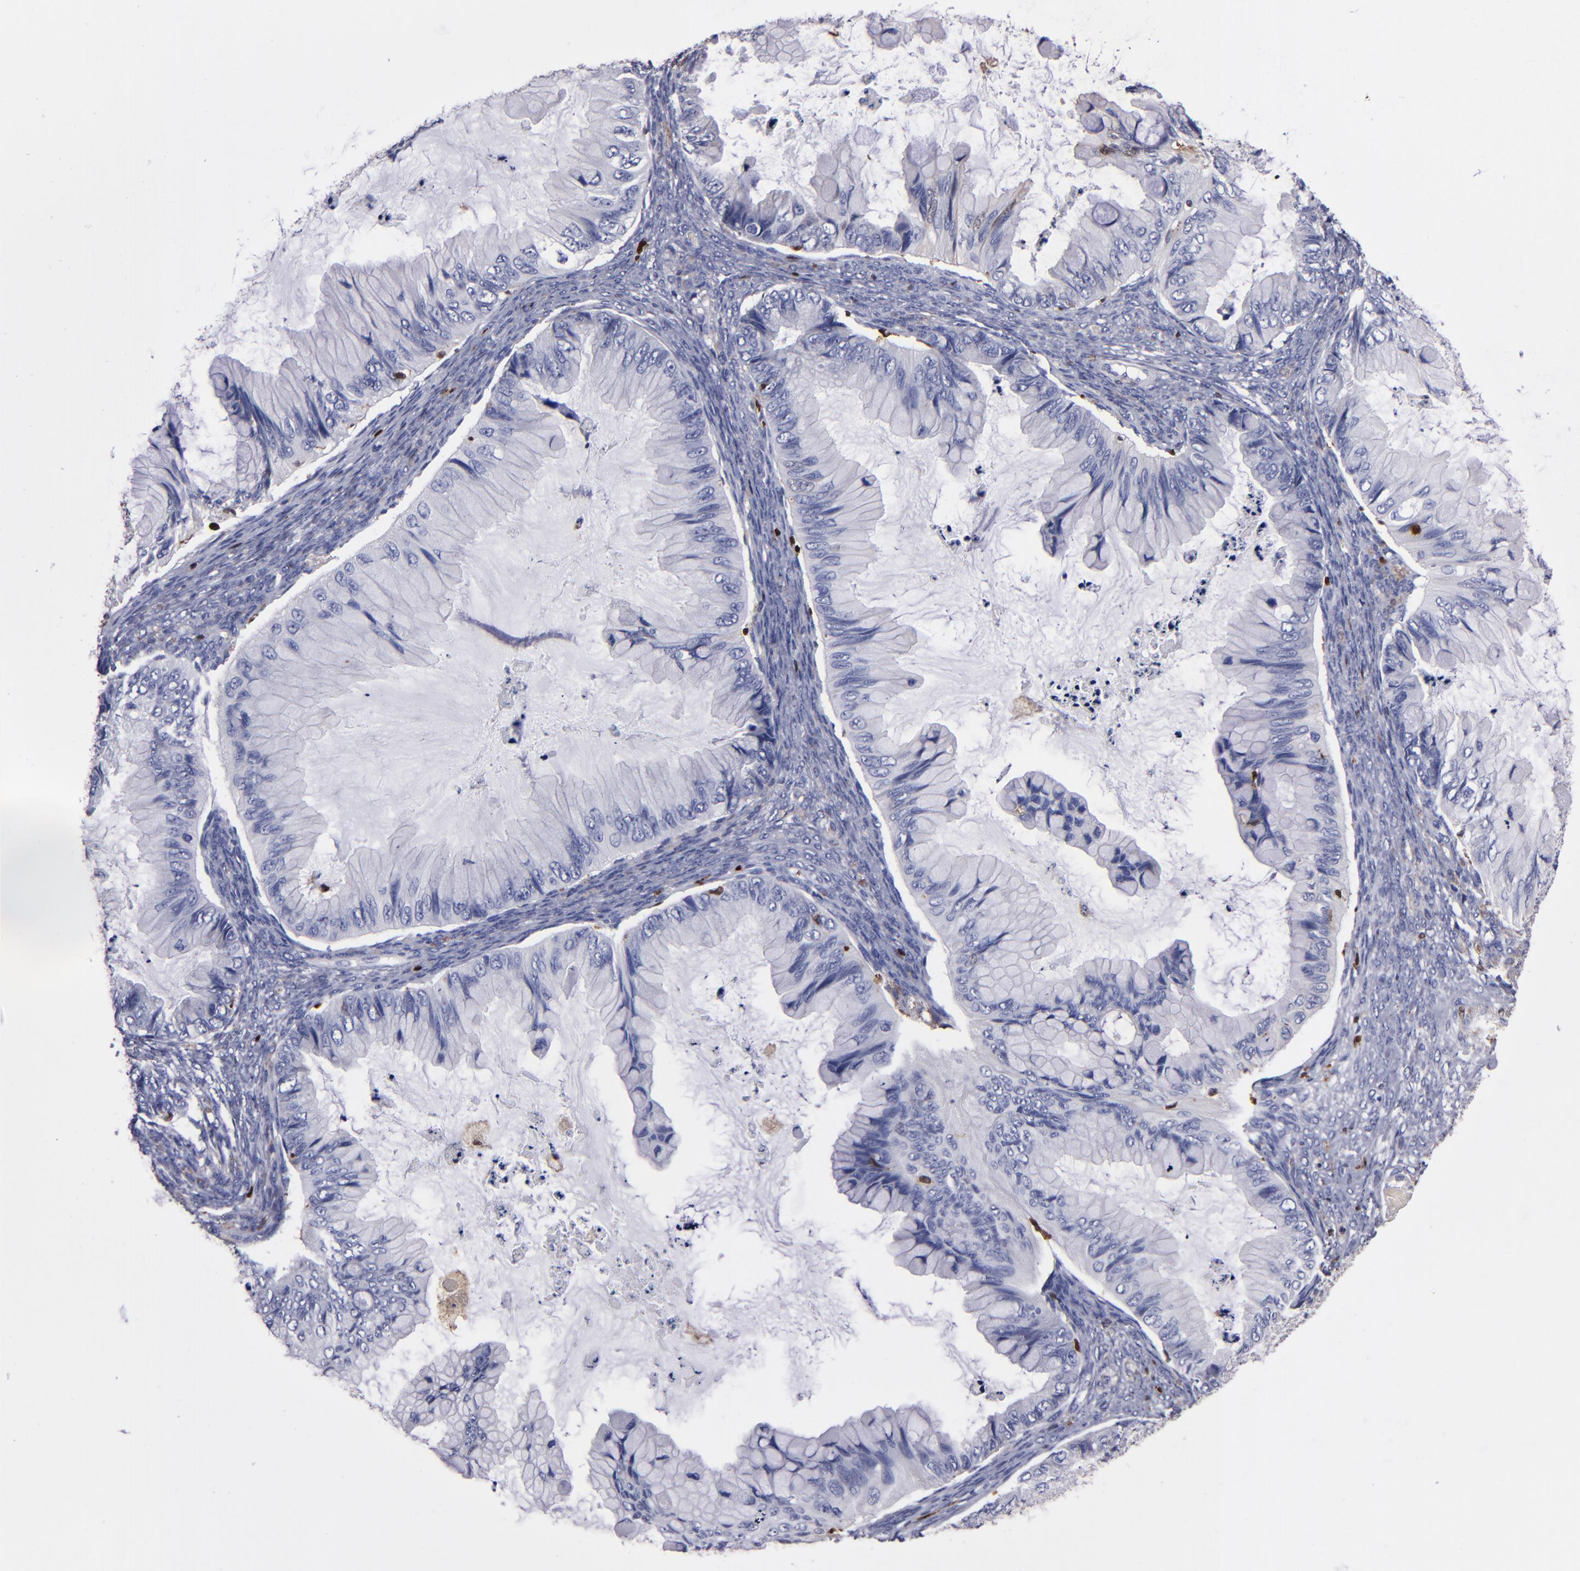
{"staining": {"intensity": "negative", "quantity": "none", "location": "none"}, "tissue": "ovarian cancer", "cell_type": "Tumor cells", "image_type": "cancer", "snomed": [{"axis": "morphology", "description": "Cystadenocarcinoma, mucinous, NOS"}, {"axis": "topography", "description": "Ovary"}], "caption": "Immunohistochemistry of human mucinous cystadenocarcinoma (ovarian) displays no positivity in tumor cells.", "gene": "S100A4", "patient": {"sex": "female", "age": 36}}